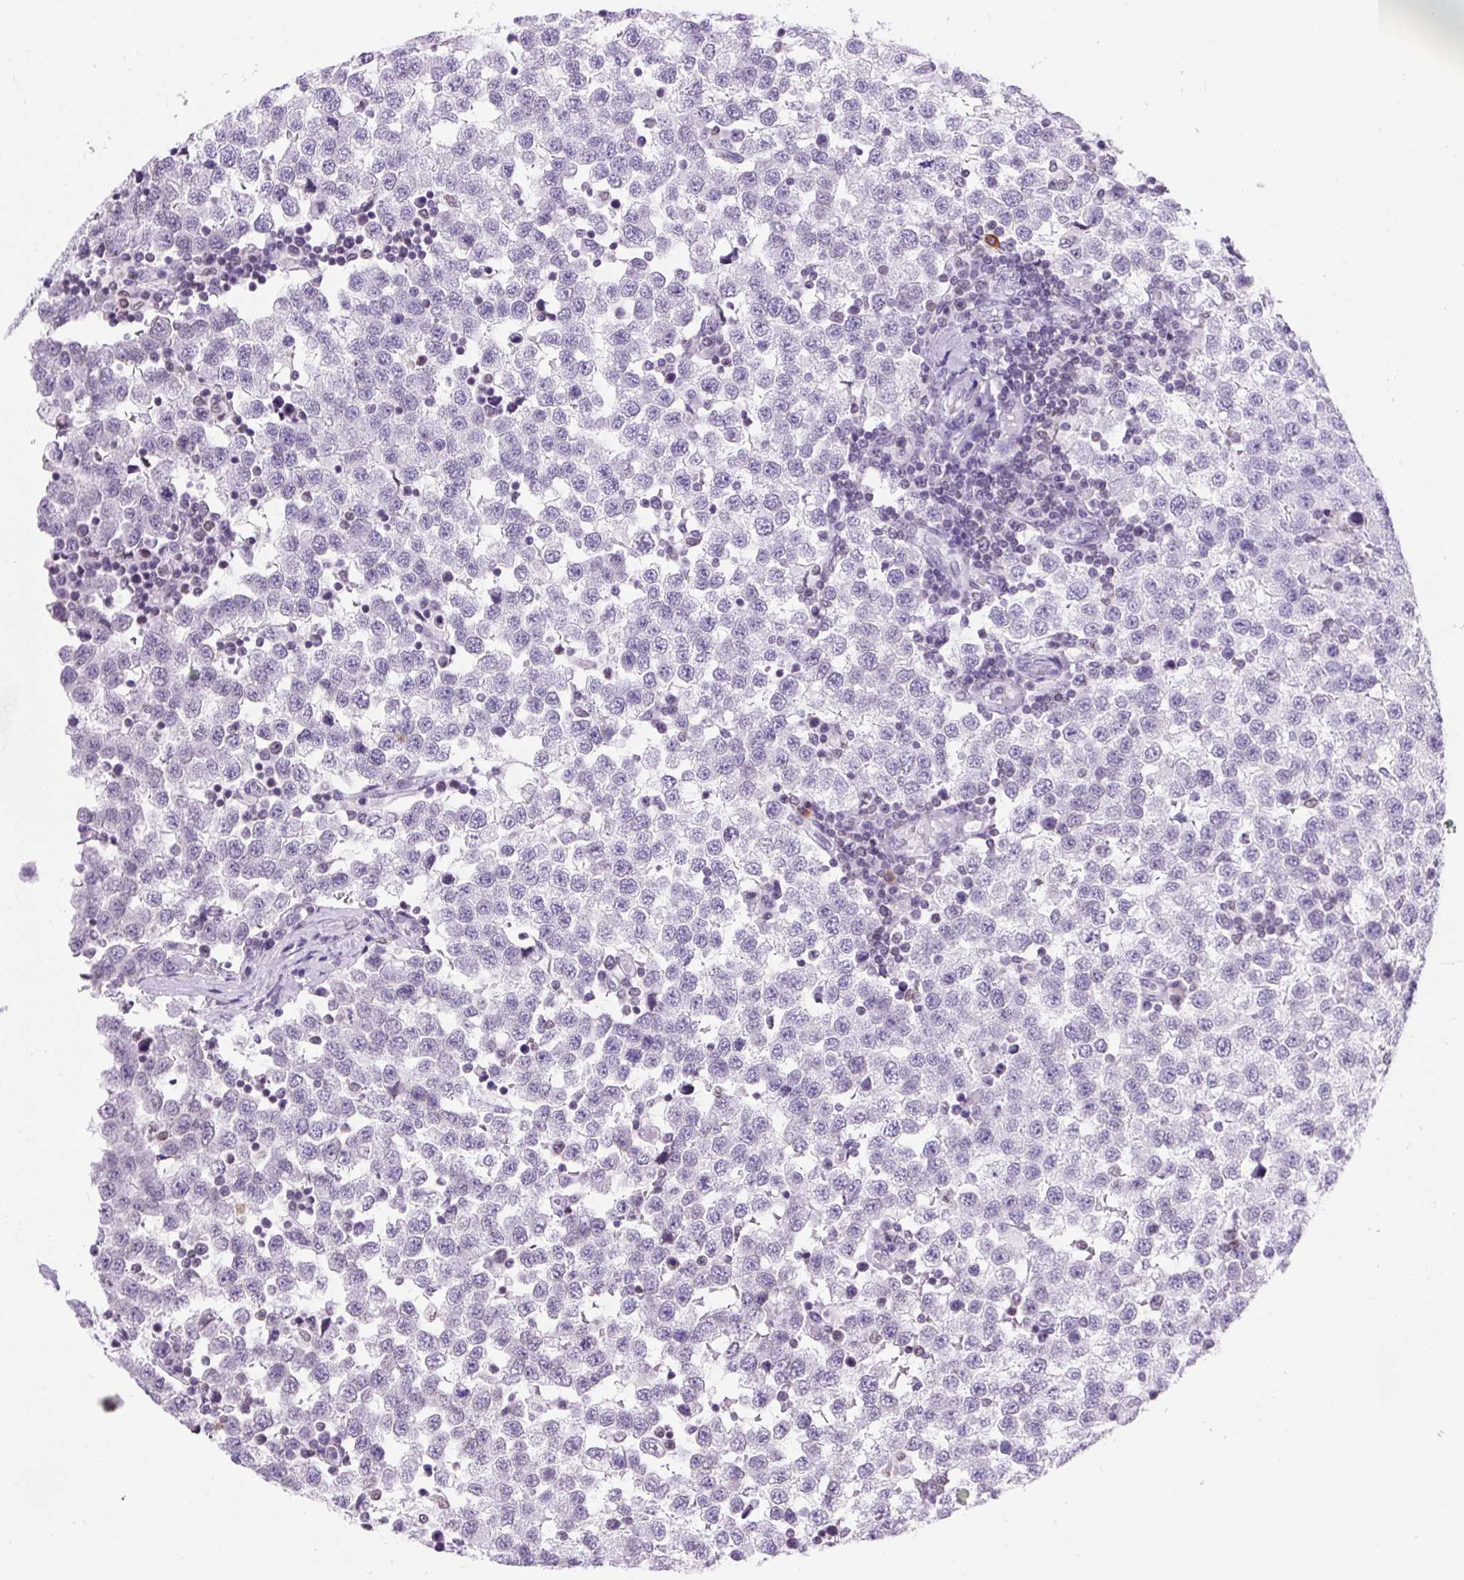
{"staining": {"intensity": "negative", "quantity": "none", "location": "none"}, "tissue": "testis cancer", "cell_type": "Tumor cells", "image_type": "cancer", "snomed": [{"axis": "morphology", "description": "Seminoma, NOS"}, {"axis": "topography", "description": "Testis"}], "caption": "Image shows no protein staining in tumor cells of testis seminoma tissue. The staining was performed using DAB to visualize the protein expression in brown, while the nuclei were stained in blue with hematoxylin (Magnification: 20x).", "gene": "VPREB1", "patient": {"sex": "male", "age": 34}}